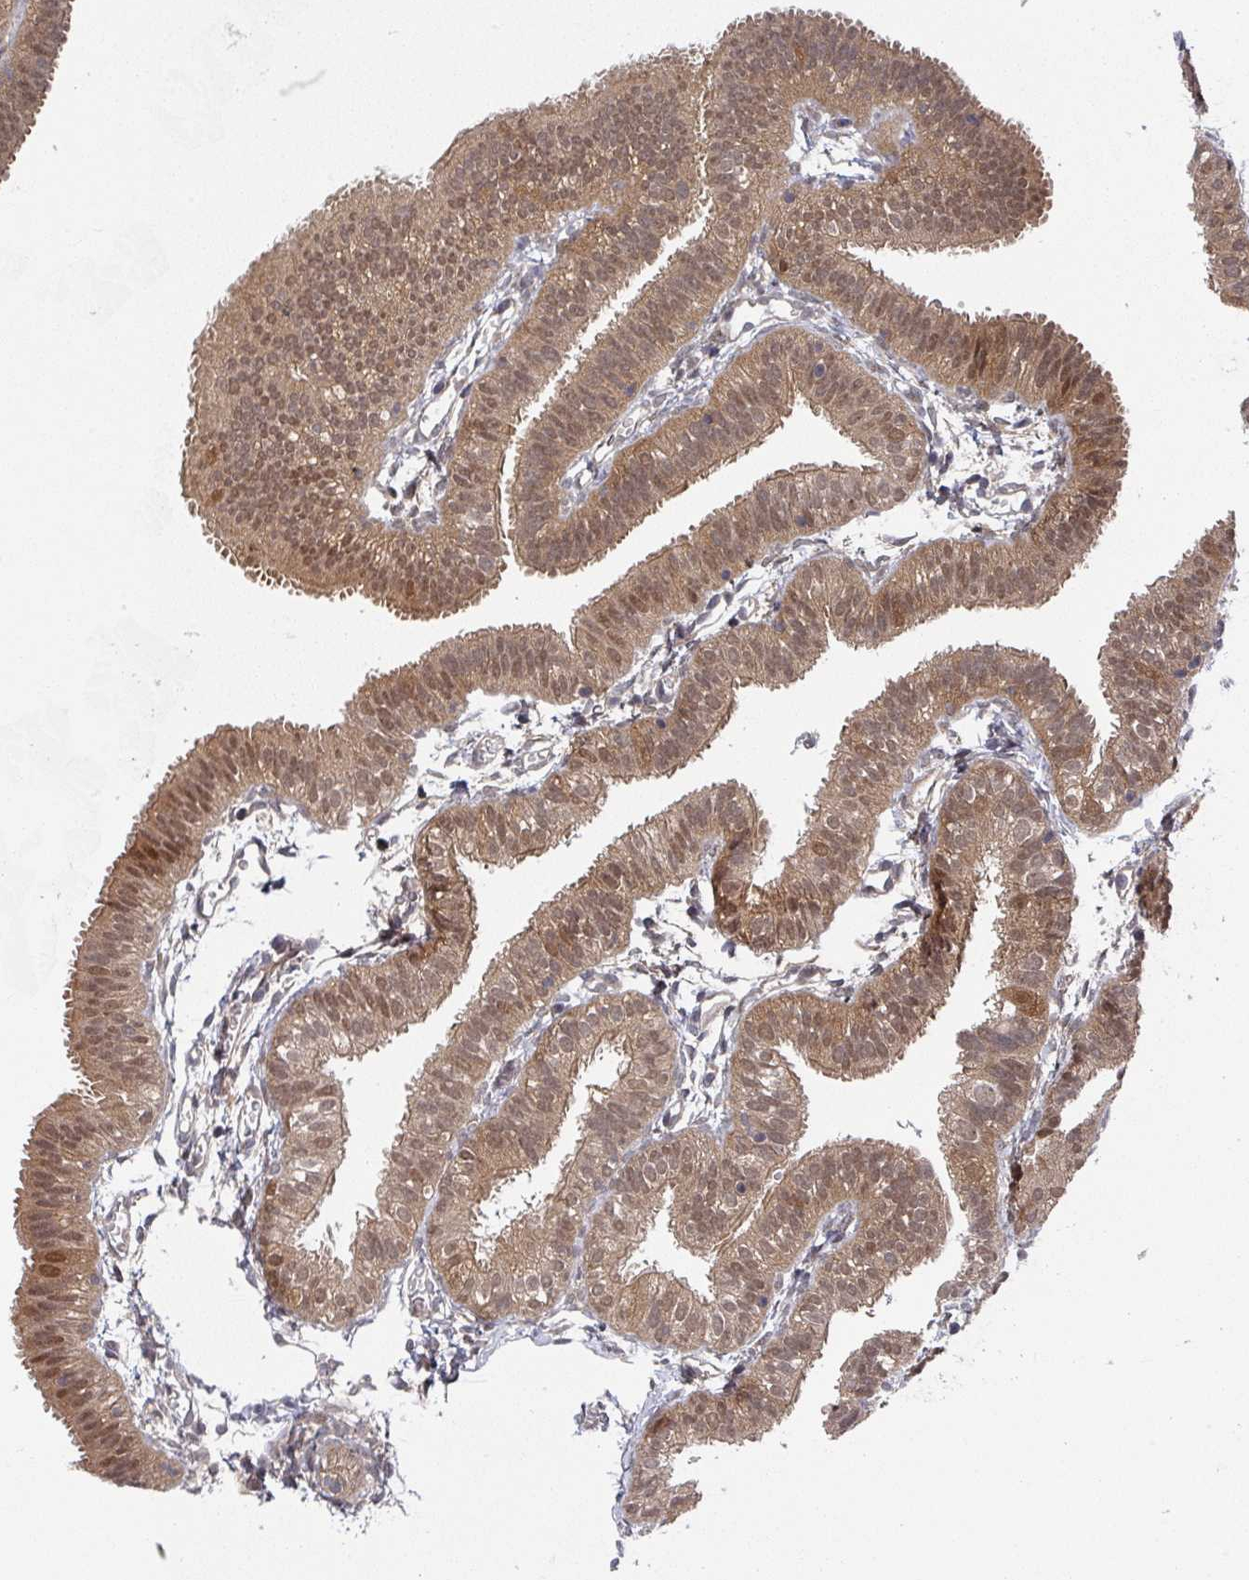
{"staining": {"intensity": "moderate", "quantity": ">75%", "location": "cytoplasmic/membranous,nuclear"}, "tissue": "fallopian tube", "cell_type": "Glandular cells", "image_type": "normal", "snomed": [{"axis": "morphology", "description": "Normal tissue, NOS"}, {"axis": "topography", "description": "Fallopian tube"}], "caption": "Immunohistochemistry (IHC) (DAB) staining of unremarkable human fallopian tube reveals moderate cytoplasmic/membranous,nuclear protein positivity in about >75% of glandular cells.", "gene": "GOLGA7B", "patient": {"sex": "female", "age": 35}}